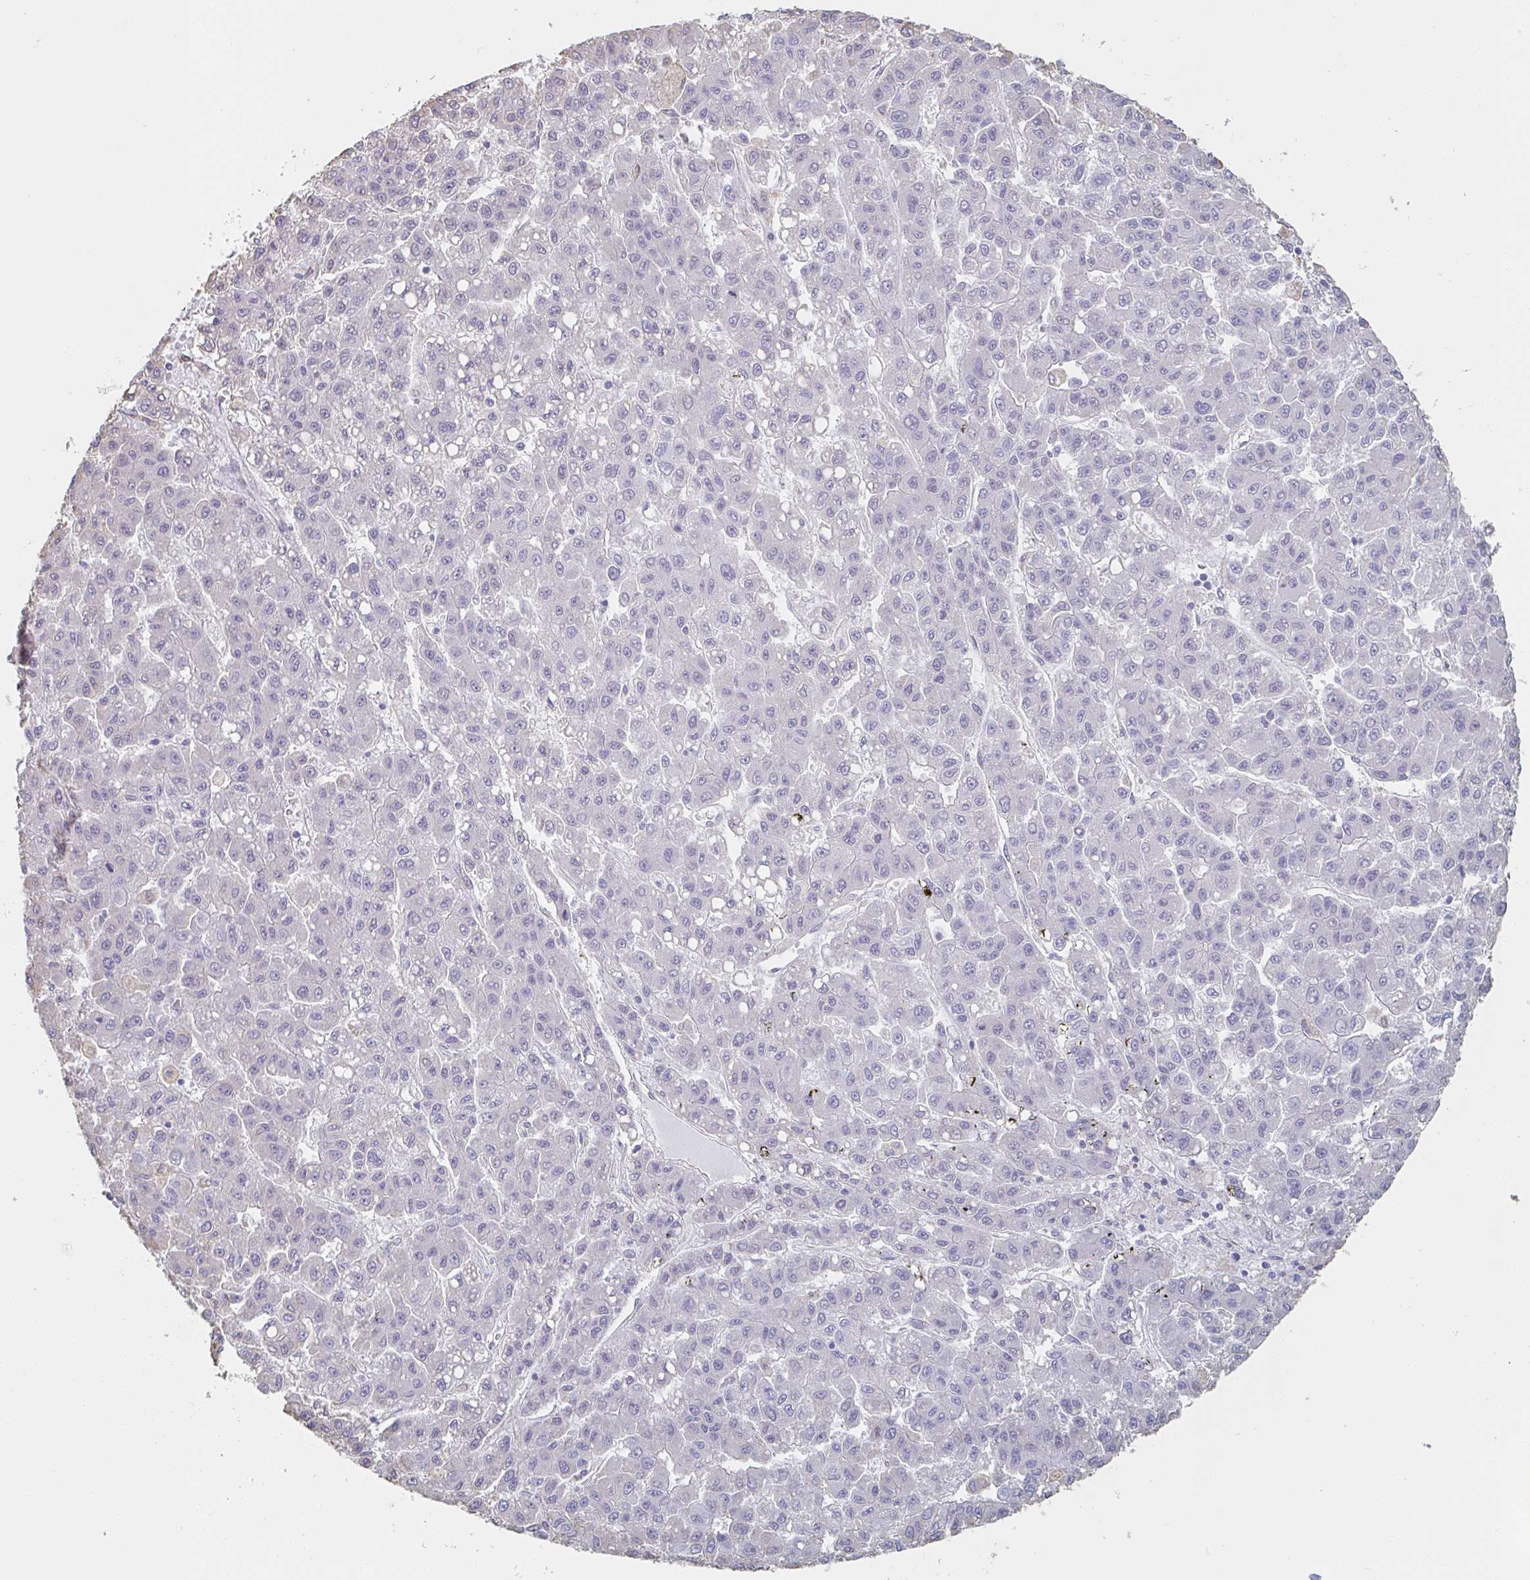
{"staining": {"intensity": "negative", "quantity": "none", "location": "none"}, "tissue": "liver cancer", "cell_type": "Tumor cells", "image_type": "cancer", "snomed": [{"axis": "morphology", "description": "Carcinoma, Hepatocellular, NOS"}, {"axis": "topography", "description": "Liver"}], "caption": "Tumor cells are negative for brown protein staining in hepatocellular carcinoma (liver).", "gene": "RAB5IF", "patient": {"sex": "male", "age": 70}}